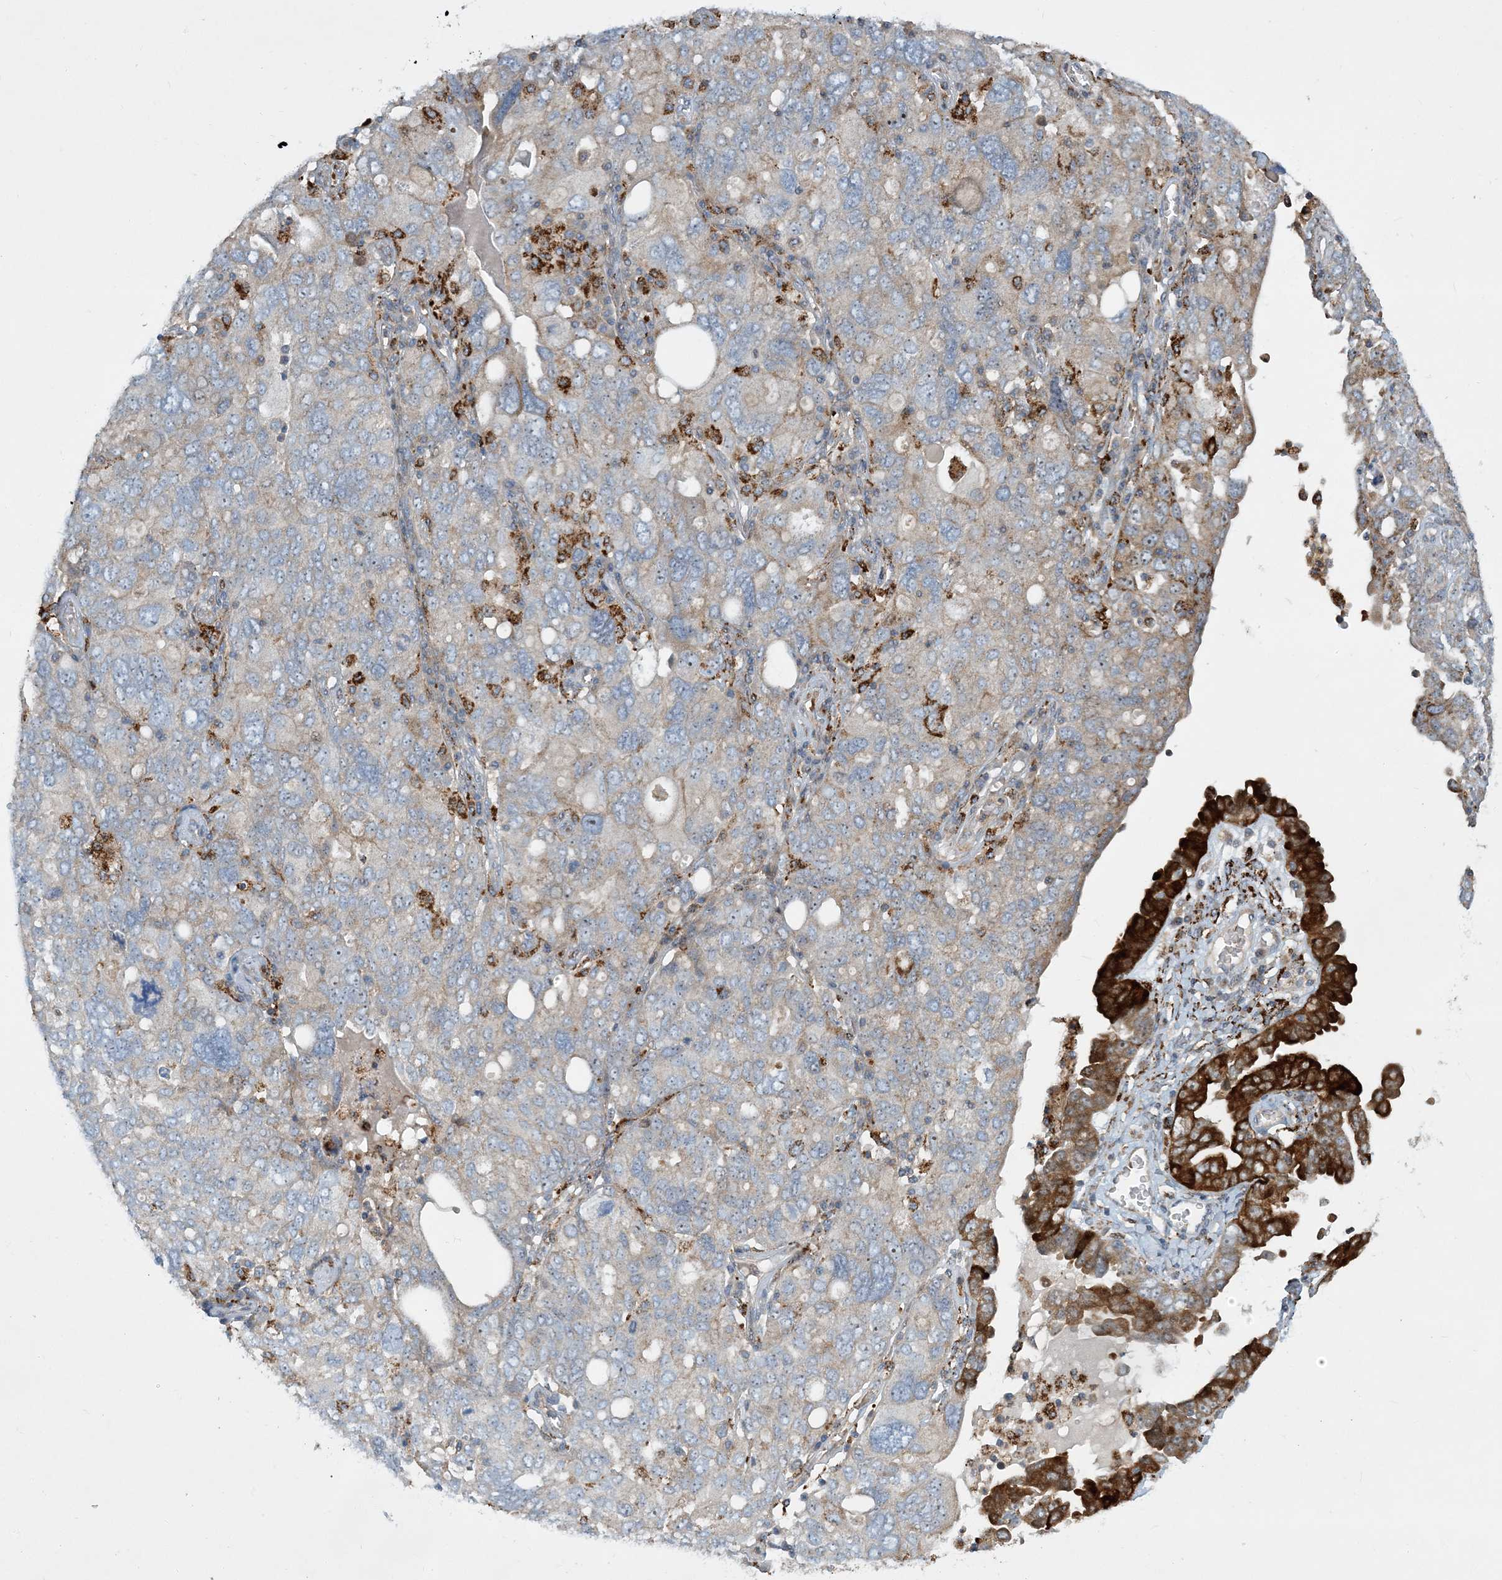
{"staining": {"intensity": "strong", "quantity": "<25%", "location": "cytoplasmic/membranous"}, "tissue": "ovarian cancer", "cell_type": "Tumor cells", "image_type": "cancer", "snomed": [{"axis": "morphology", "description": "Carcinoma, endometroid"}, {"axis": "topography", "description": "Ovary"}], "caption": "Immunohistochemistry micrograph of human endometroid carcinoma (ovarian) stained for a protein (brown), which shows medium levels of strong cytoplasmic/membranous expression in about <25% of tumor cells.", "gene": "LTN1", "patient": {"sex": "female", "age": 62}}